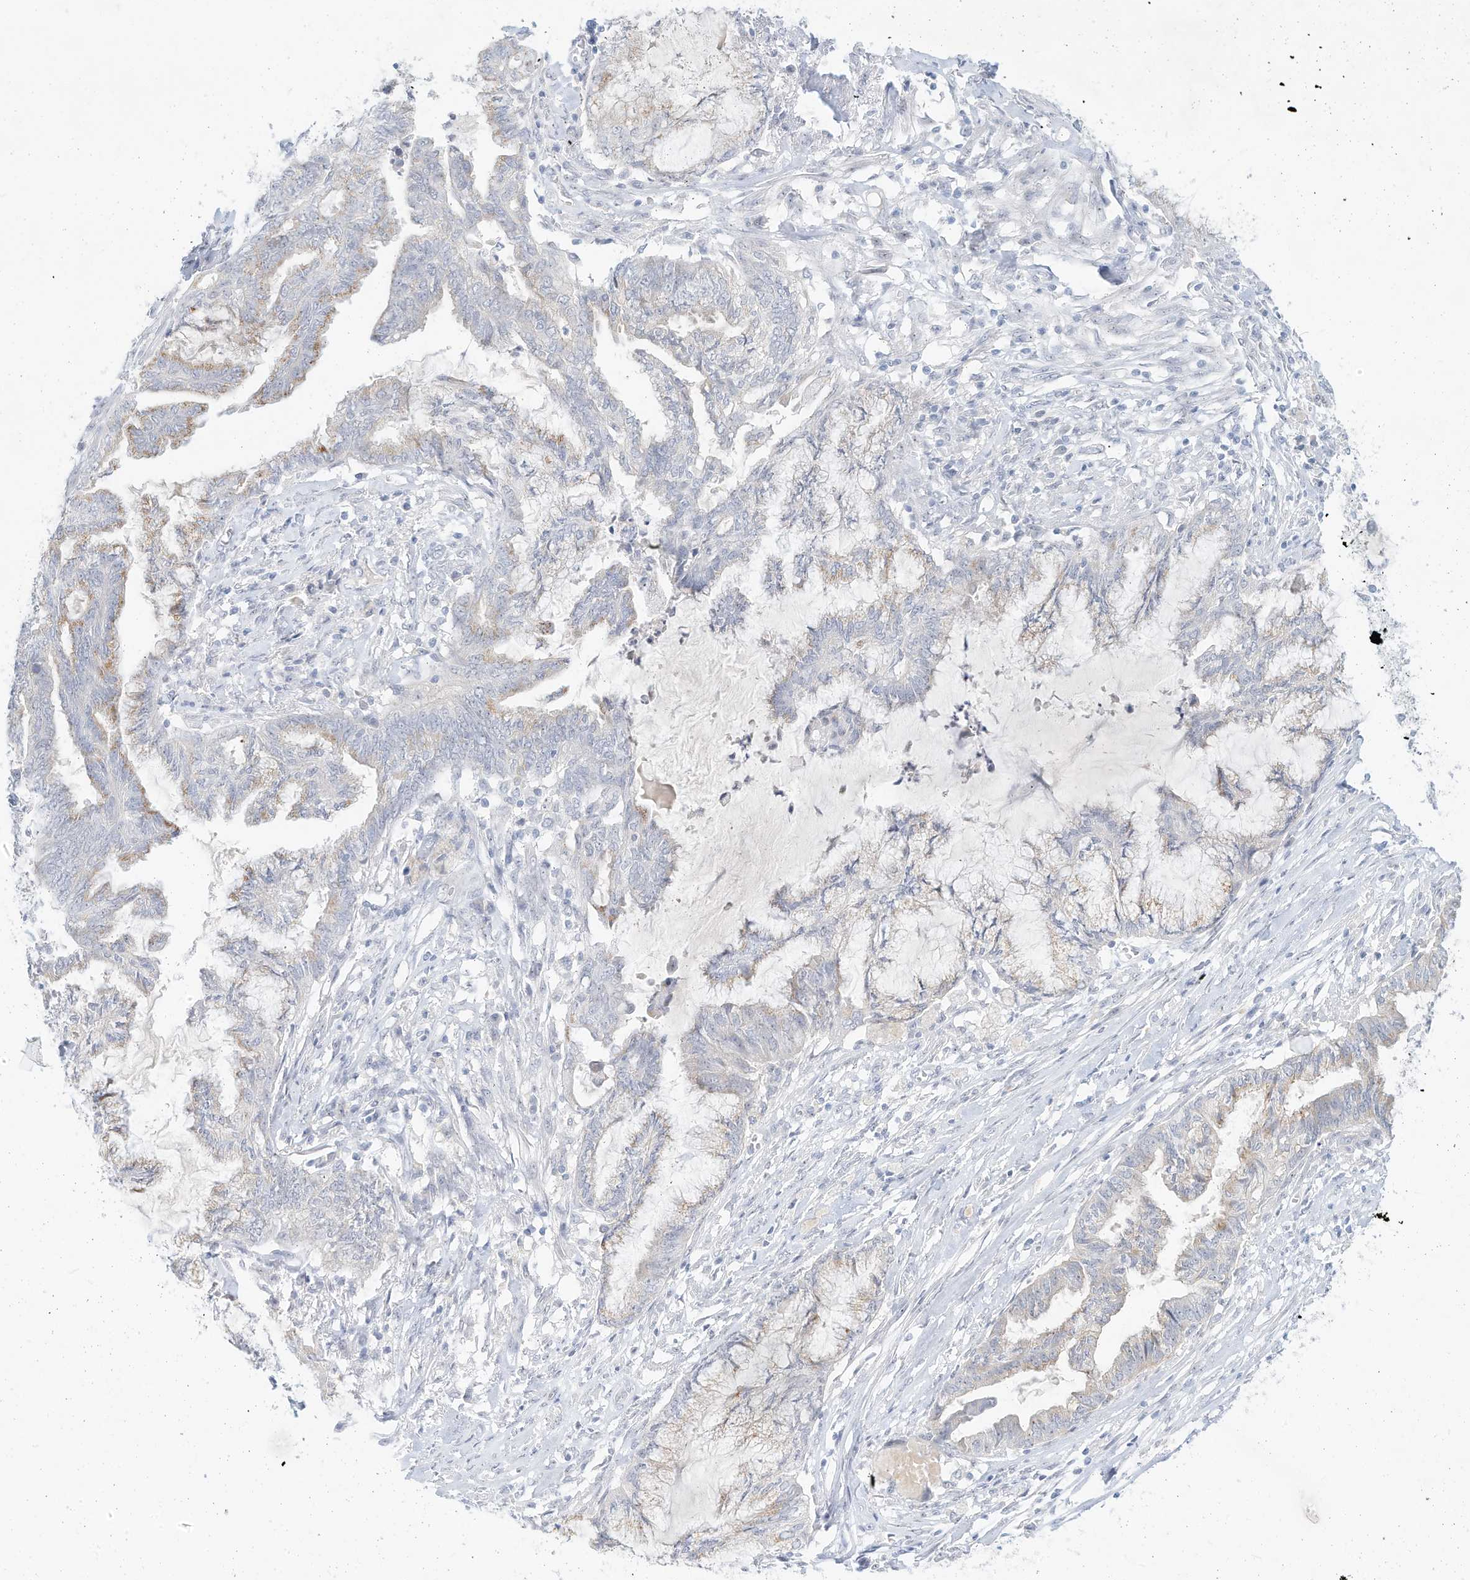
{"staining": {"intensity": "negative", "quantity": "none", "location": "none"}, "tissue": "endometrial cancer", "cell_type": "Tumor cells", "image_type": "cancer", "snomed": [{"axis": "morphology", "description": "Adenocarcinoma, NOS"}, {"axis": "topography", "description": "Endometrium"}], "caption": "Immunohistochemical staining of endometrial adenocarcinoma reveals no significant staining in tumor cells. (Stains: DAB immunohistochemistry with hematoxylin counter stain, Microscopy: brightfield microscopy at high magnification).", "gene": "PAK6", "patient": {"sex": "female", "age": 86}}